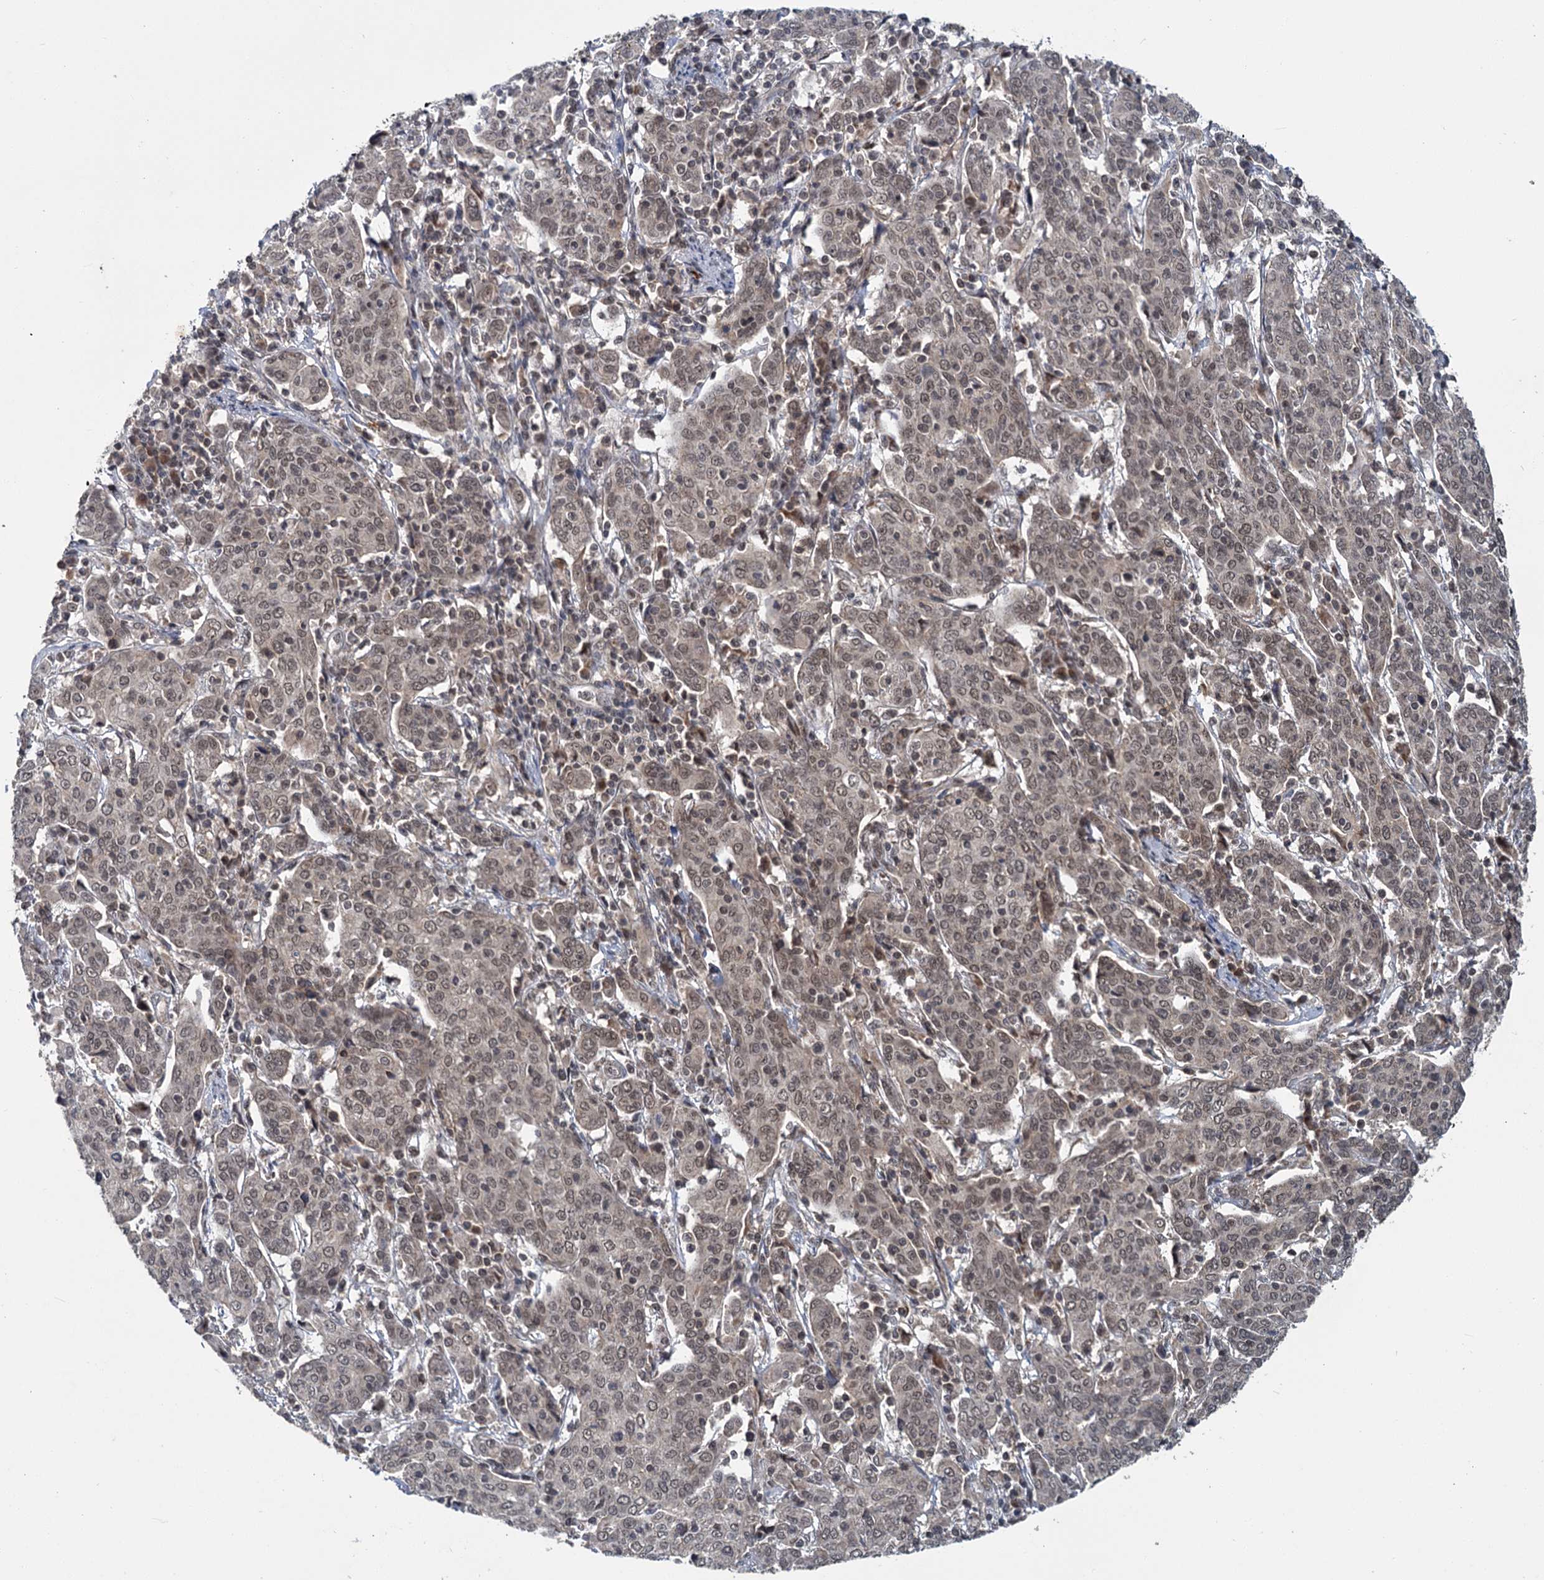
{"staining": {"intensity": "weak", "quantity": ">75%", "location": "nuclear"}, "tissue": "cervical cancer", "cell_type": "Tumor cells", "image_type": "cancer", "snomed": [{"axis": "morphology", "description": "Squamous cell carcinoma, NOS"}, {"axis": "topography", "description": "Cervix"}], "caption": "DAB immunohistochemical staining of human cervical squamous cell carcinoma exhibits weak nuclear protein staining in approximately >75% of tumor cells.", "gene": "KANSL2", "patient": {"sex": "female", "age": 67}}